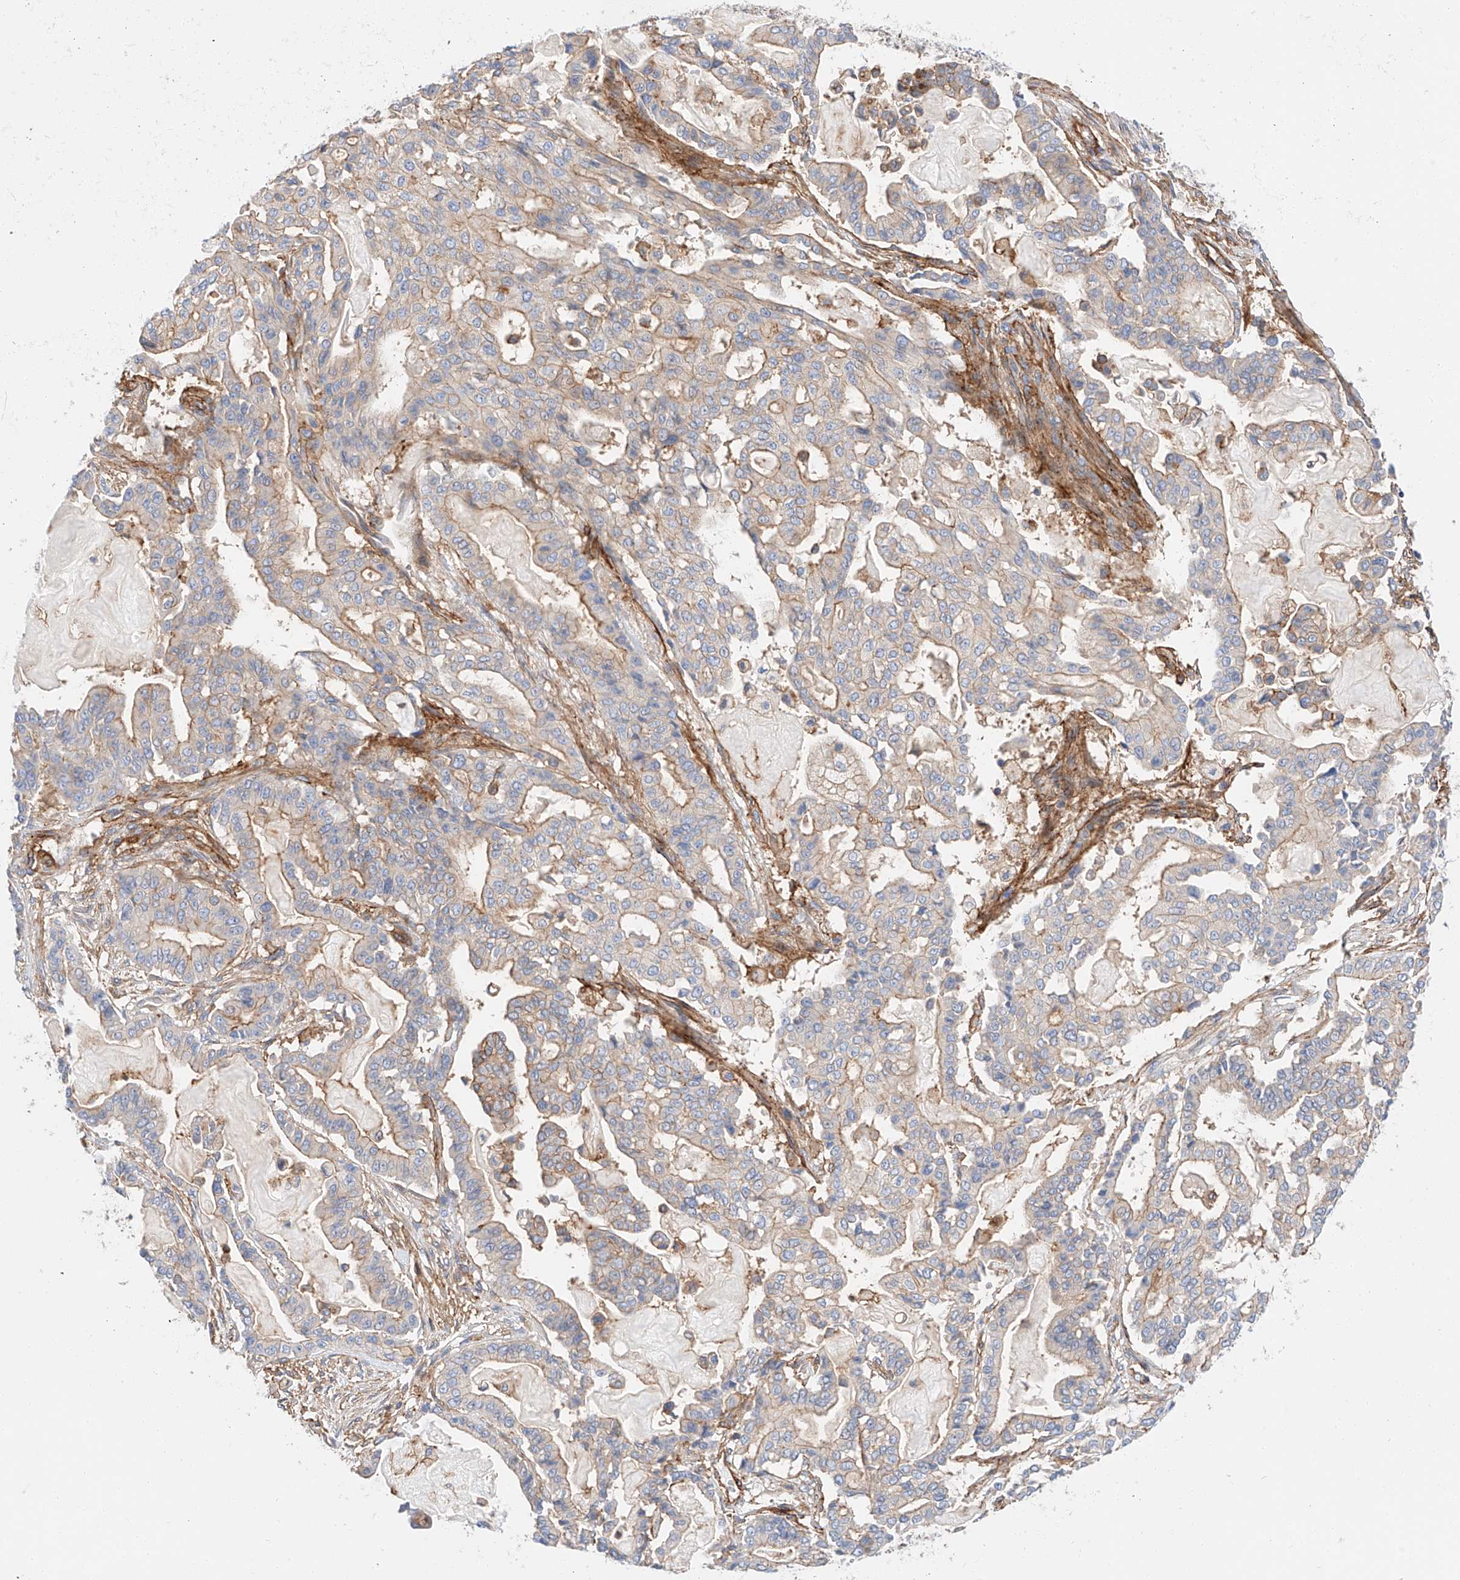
{"staining": {"intensity": "weak", "quantity": "25%-75%", "location": "cytoplasmic/membranous"}, "tissue": "pancreatic cancer", "cell_type": "Tumor cells", "image_type": "cancer", "snomed": [{"axis": "morphology", "description": "Adenocarcinoma, NOS"}, {"axis": "topography", "description": "Pancreas"}], "caption": "Weak cytoplasmic/membranous staining for a protein is identified in approximately 25%-75% of tumor cells of adenocarcinoma (pancreatic) using immunohistochemistry (IHC).", "gene": "HAUS4", "patient": {"sex": "male", "age": 63}}